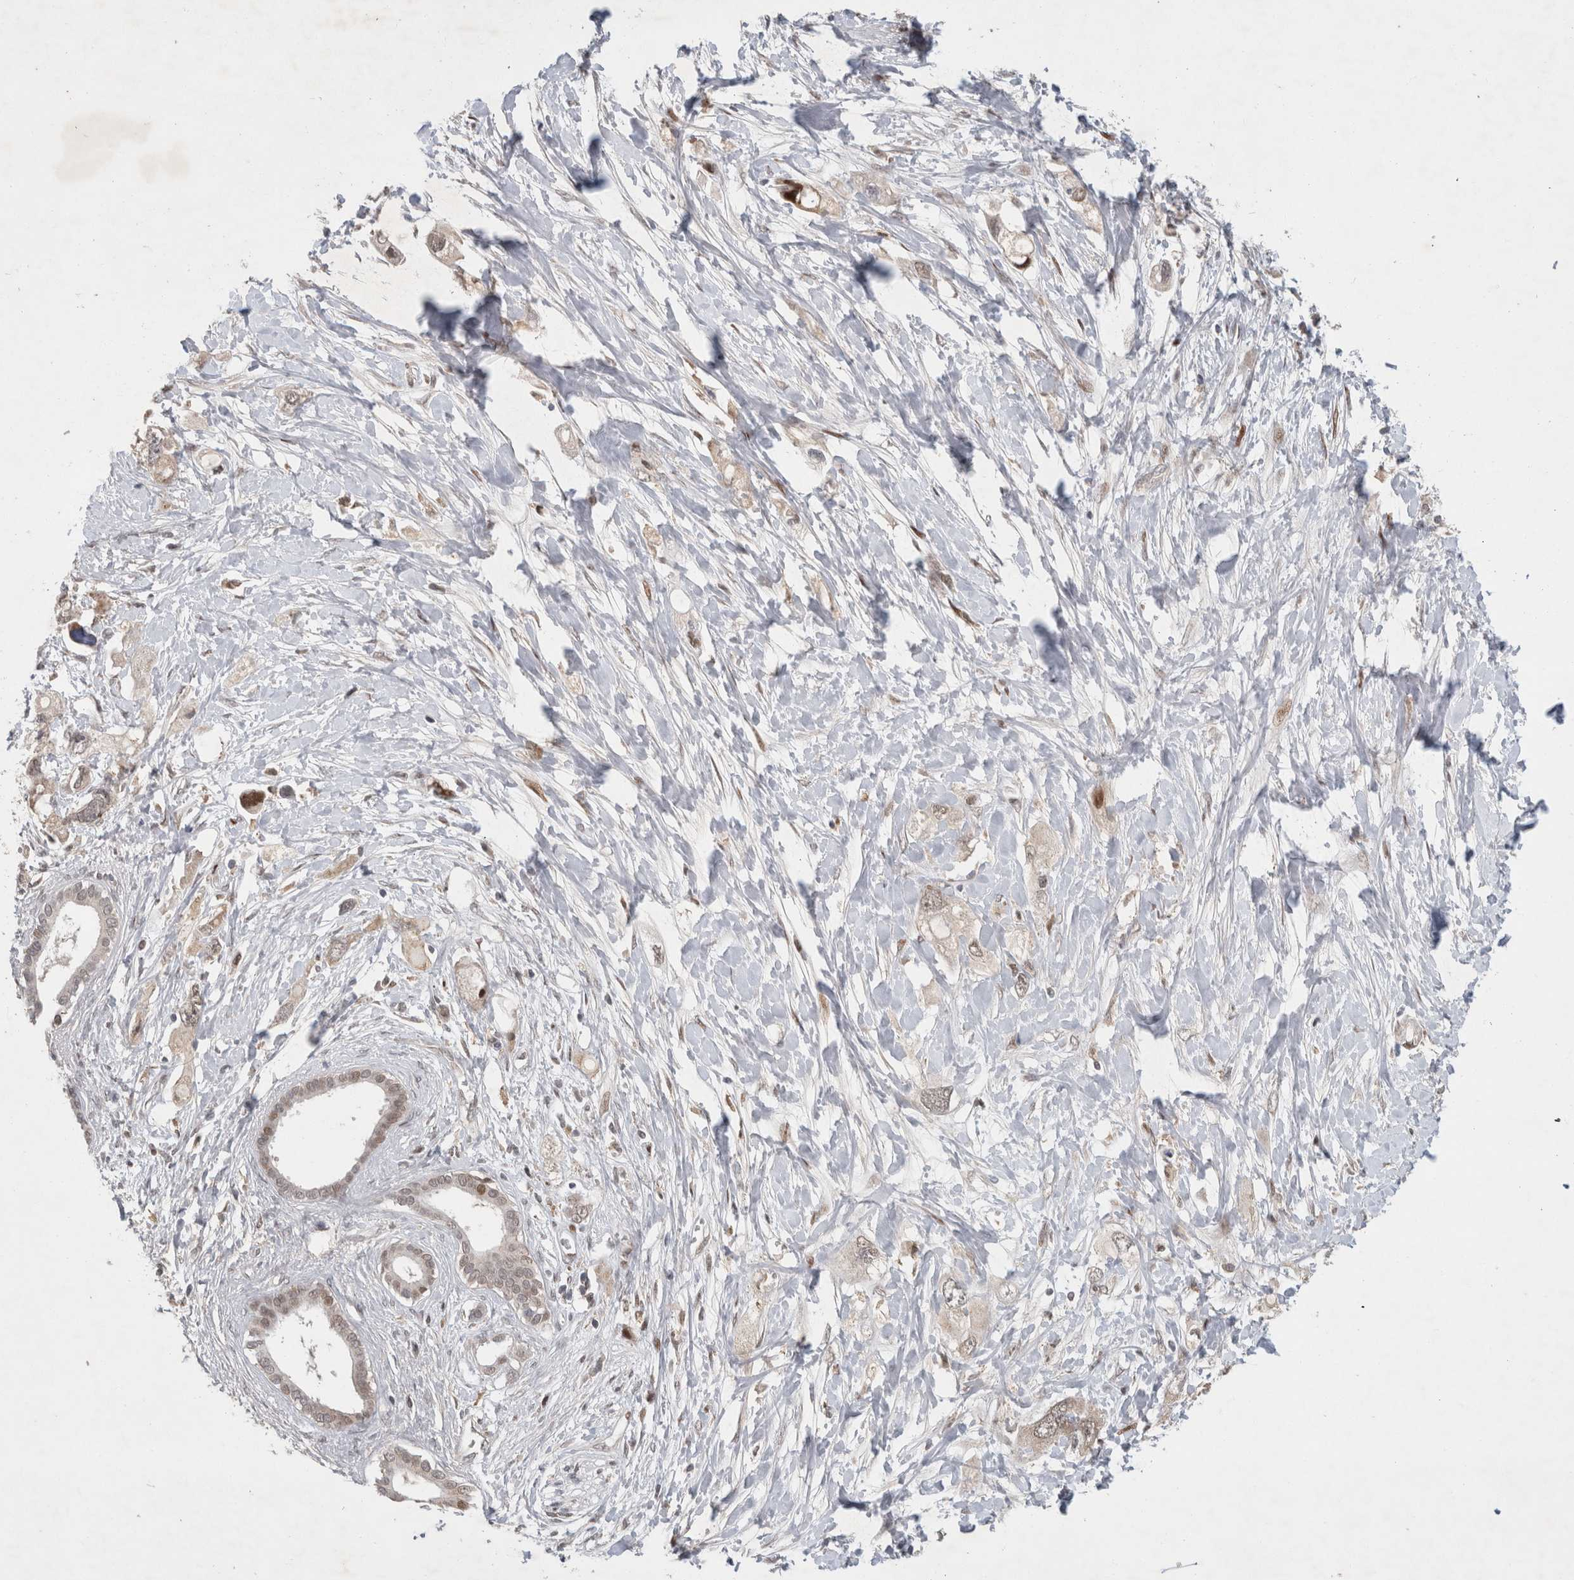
{"staining": {"intensity": "weak", "quantity": "<25%", "location": "nuclear"}, "tissue": "pancreatic cancer", "cell_type": "Tumor cells", "image_type": "cancer", "snomed": [{"axis": "morphology", "description": "Adenocarcinoma, NOS"}, {"axis": "topography", "description": "Pancreas"}], "caption": "Adenocarcinoma (pancreatic) was stained to show a protein in brown. There is no significant staining in tumor cells. Brightfield microscopy of immunohistochemistry stained with DAB (brown) and hematoxylin (blue), captured at high magnification.", "gene": "C8orf58", "patient": {"sex": "female", "age": 56}}